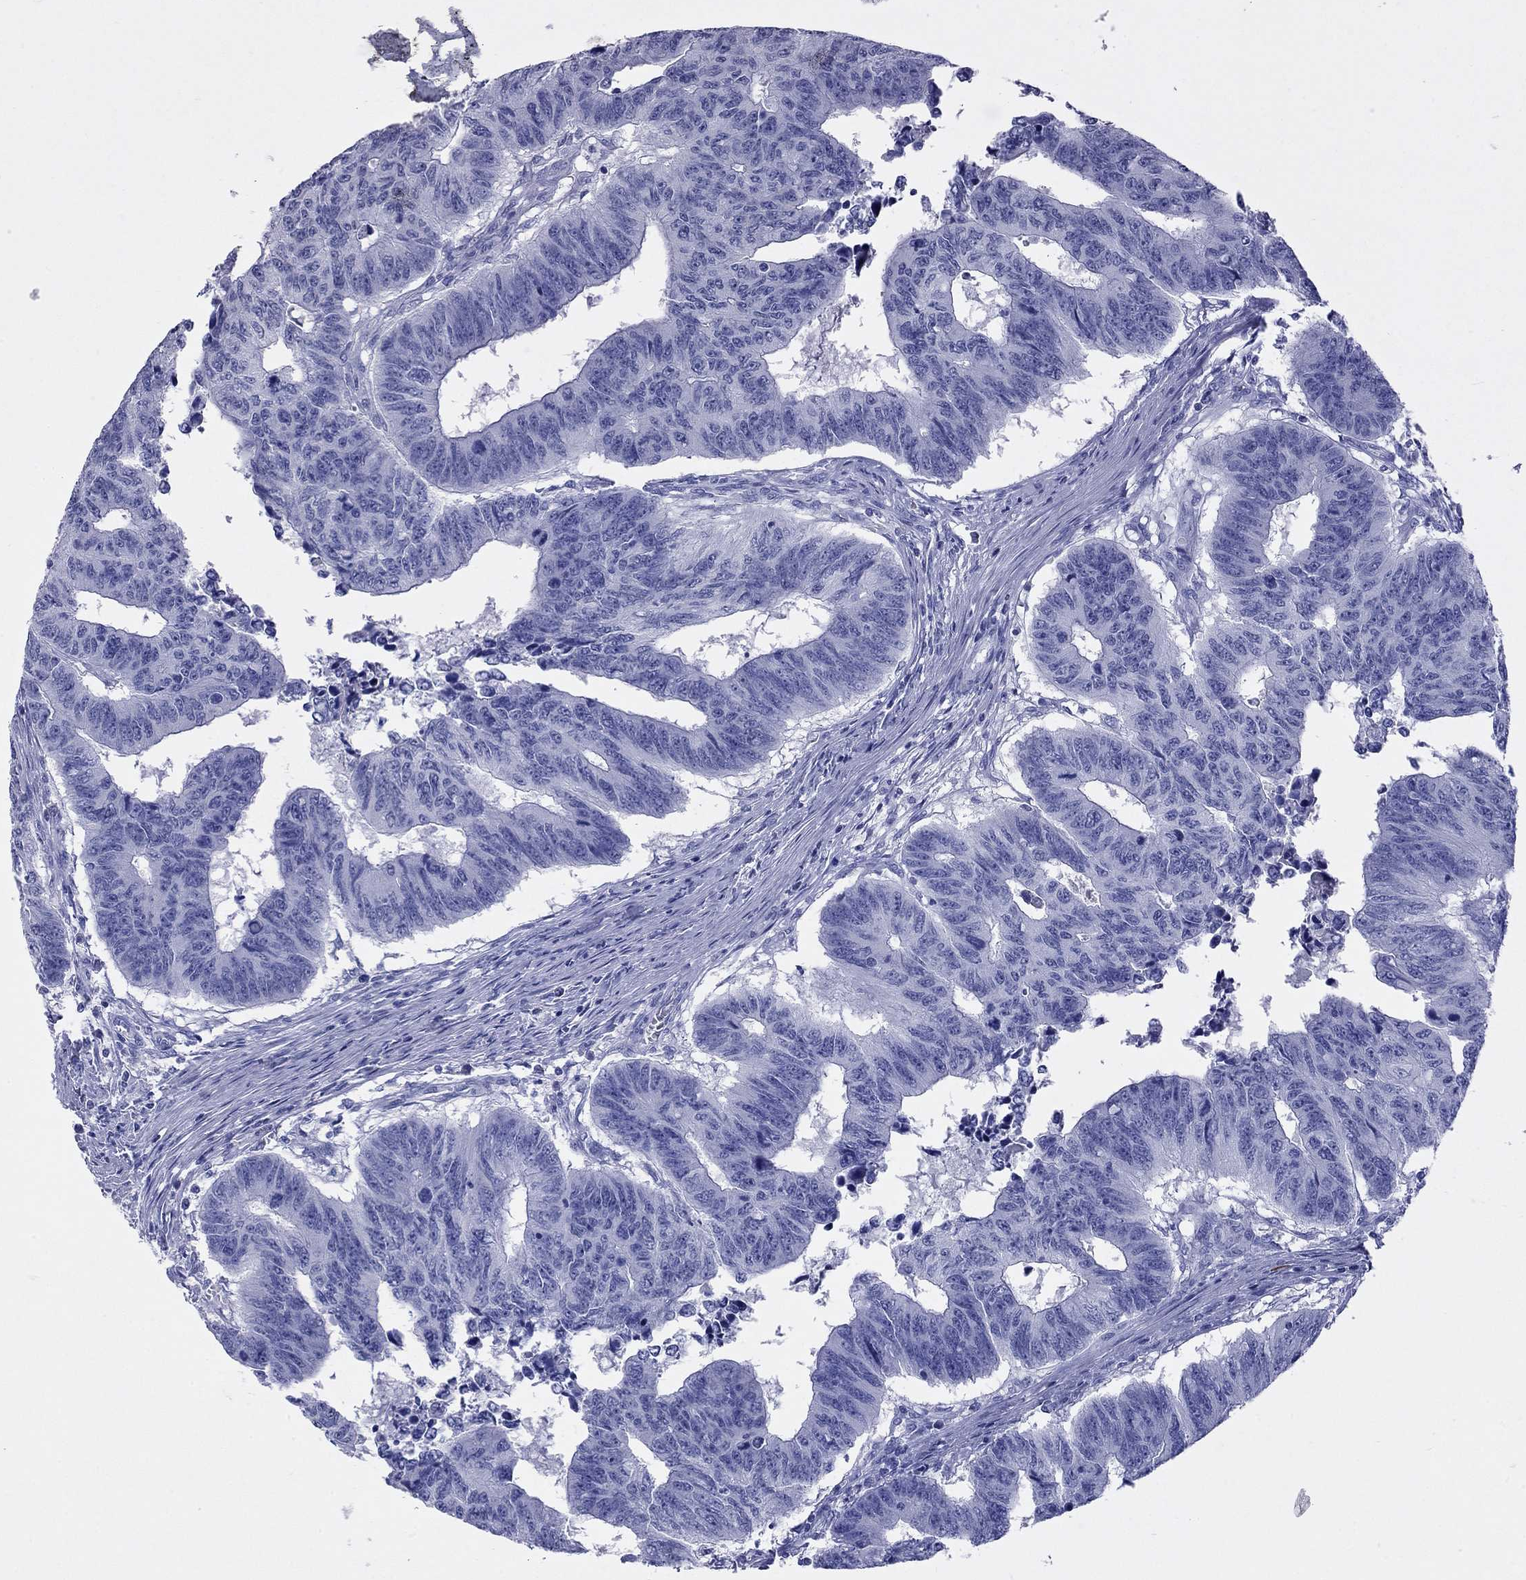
{"staining": {"intensity": "negative", "quantity": "none", "location": "none"}, "tissue": "colorectal cancer", "cell_type": "Tumor cells", "image_type": "cancer", "snomed": [{"axis": "morphology", "description": "Adenocarcinoma, NOS"}, {"axis": "topography", "description": "Rectum"}], "caption": "Tumor cells are negative for protein expression in human adenocarcinoma (colorectal). (DAB IHC with hematoxylin counter stain).", "gene": "KLRG1", "patient": {"sex": "female", "age": 85}}